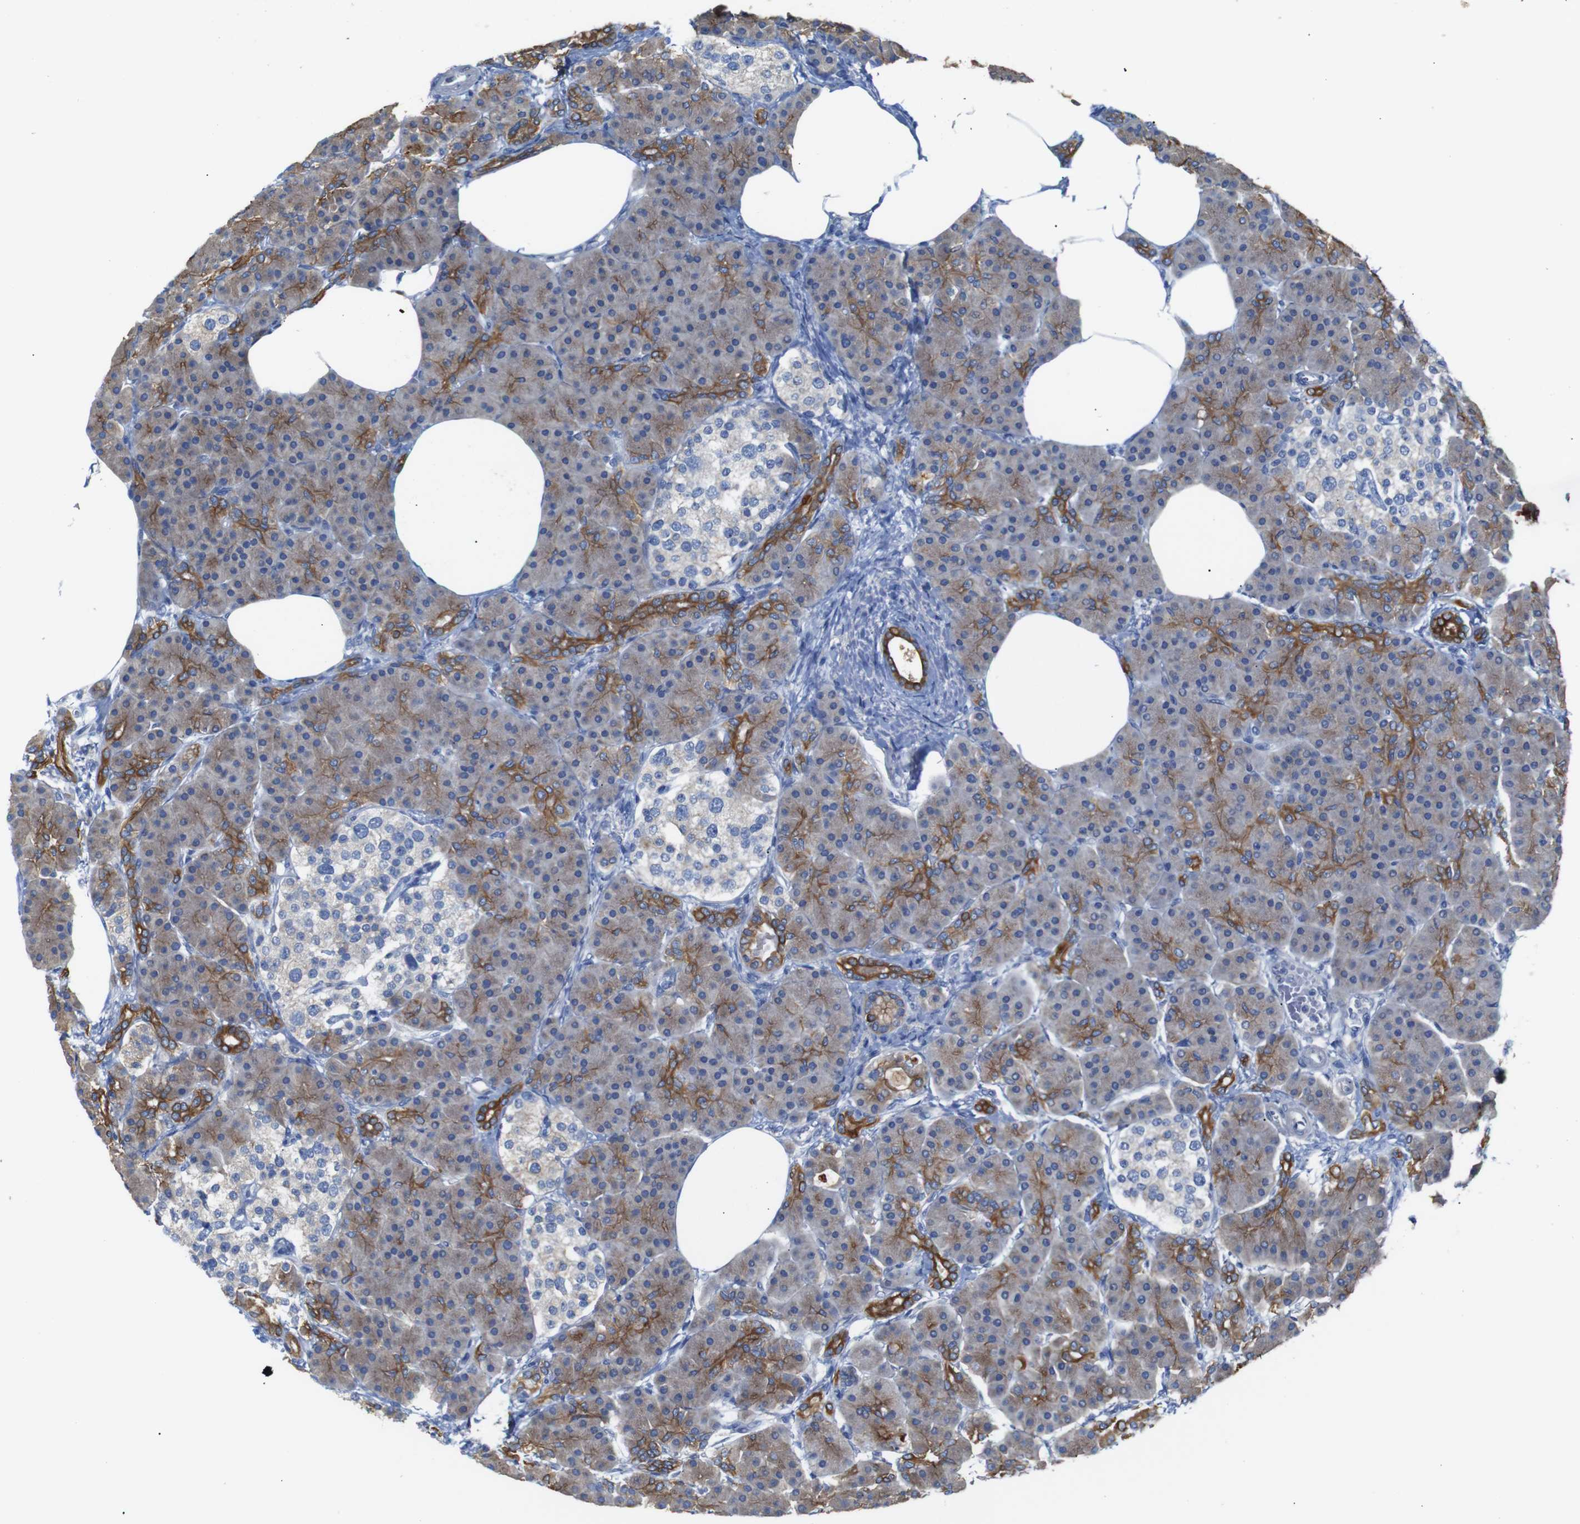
{"staining": {"intensity": "moderate", "quantity": ">75%", "location": "cytoplasmic/membranous"}, "tissue": "pancreas", "cell_type": "Exocrine glandular cells", "image_type": "normal", "snomed": [{"axis": "morphology", "description": "Normal tissue, NOS"}, {"axis": "topography", "description": "Pancreas"}], "caption": "DAB (3,3'-diaminobenzidine) immunohistochemical staining of unremarkable human pancreas shows moderate cytoplasmic/membranous protein positivity in approximately >75% of exocrine glandular cells. Using DAB (brown) and hematoxylin (blue) stains, captured at high magnification using brightfield microscopy.", "gene": "ALOX15", "patient": {"sex": "female", "age": 70}}